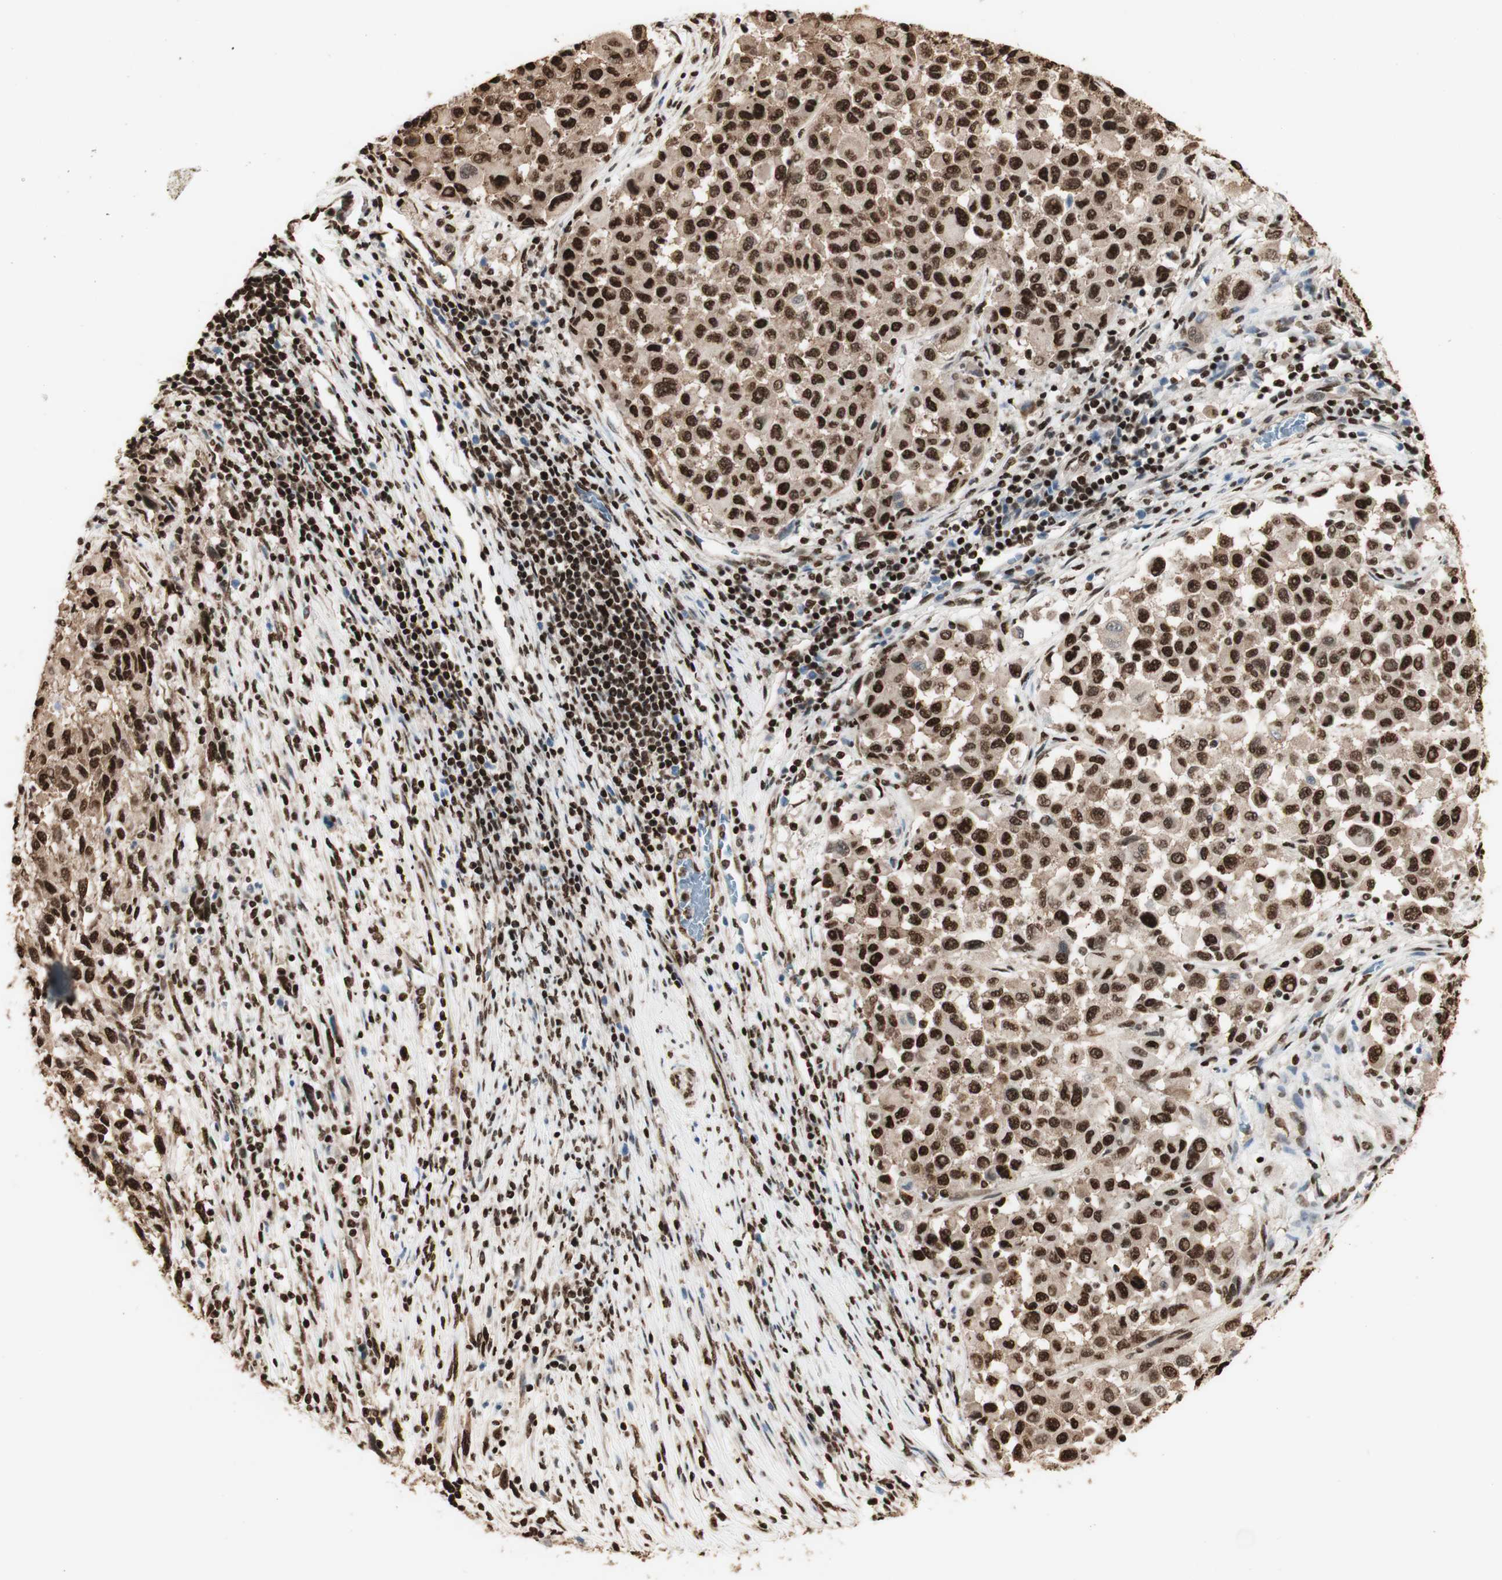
{"staining": {"intensity": "strong", "quantity": ">75%", "location": "cytoplasmic/membranous,nuclear"}, "tissue": "melanoma", "cell_type": "Tumor cells", "image_type": "cancer", "snomed": [{"axis": "morphology", "description": "Malignant melanoma, Metastatic site"}, {"axis": "topography", "description": "Lymph node"}], "caption": "The immunohistochemical stain labels strong cytoplasmic/membranous and nuclear staining in tumor cells of malignant melanoma (metastatic site) tissue.", "gene": "HNRNPA2B1", "patient": {"sex": "male", "age": 61}}